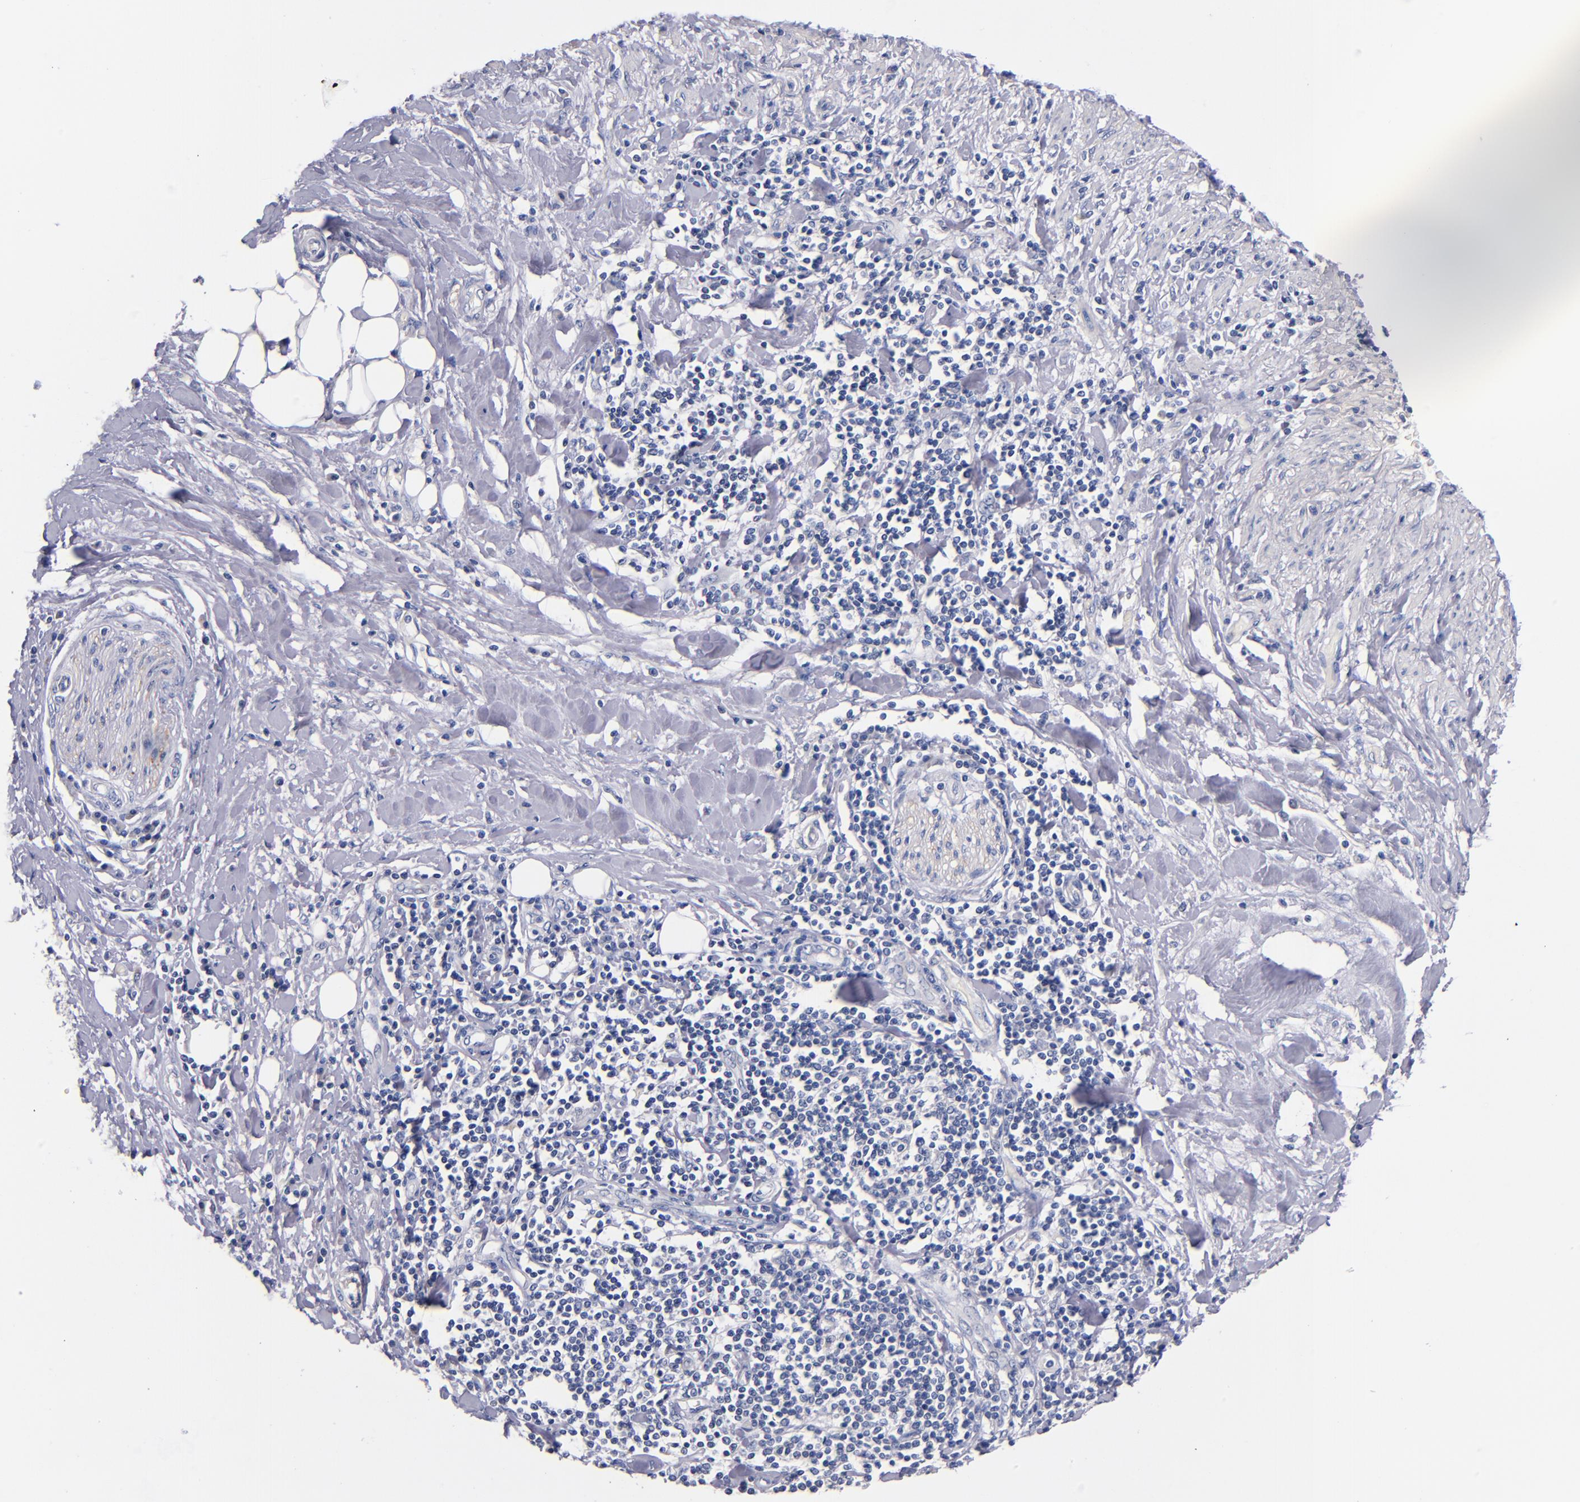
{"staining": {"intensity": "negative", "quantity": "none", "location": "none"}, "tissue": "pancreatic cancer", "cell_type": "Tumor cells", "image_type": "cancer", "snomed": [{"axis": "morphology", "description": "Adenocarcinoma, NOS"}, {"axis": "topography", "description": "Pancreas"}], "caption": "This is a photomicrograph of IHC staining of pancreatic cancer (adenocarcinoma), which shows no expression in tumor cells. (Stains: DAB (3,3'-diaminobenzidine) immunohistochemistry (IHC) with hematoxylin counter stain, Microscopy: brightfield microscopy at high magnification).", "gene": "CNTNAP2", "patient": {"sex": "female", "age": 64}}